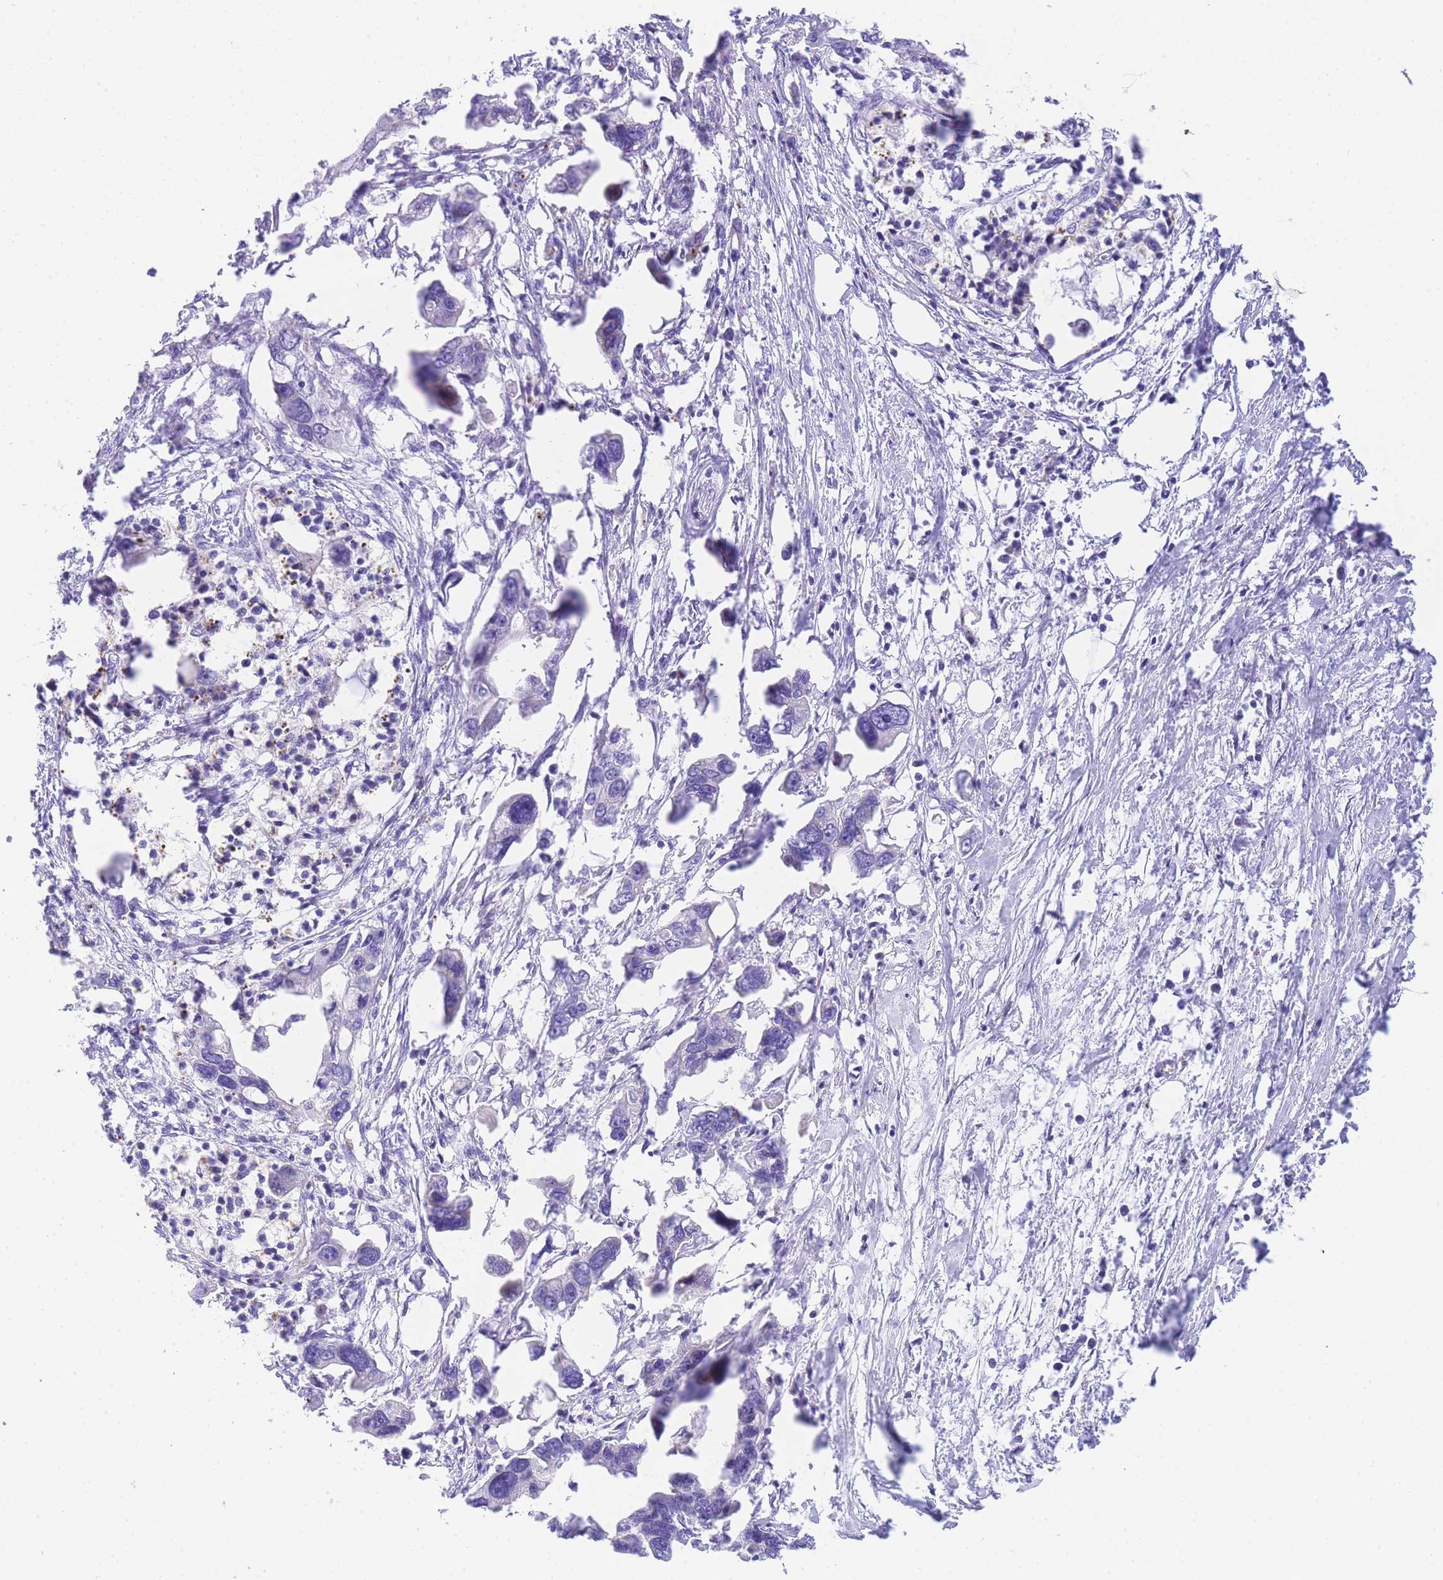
{"staining": {"intensity": "negative", "quantity": "none", "location": "none"}, "tissue": "pancreatic cancer", "cell_type": "Tumor cells", "image_type": "cancer", "snomed": [{"axis": "morphology", "description": "Adenocarcinoma, NOS"}, {"axis": "topography", "description": "Pancreas"}], "caption": "High power microscopy histopathology image of an IHC image of adenocarcinoma (pancreatic), revealing no significant positivity in tumor cells.", "gene": "TIFAB", "patient": {"sex": "female", "age": 83}}